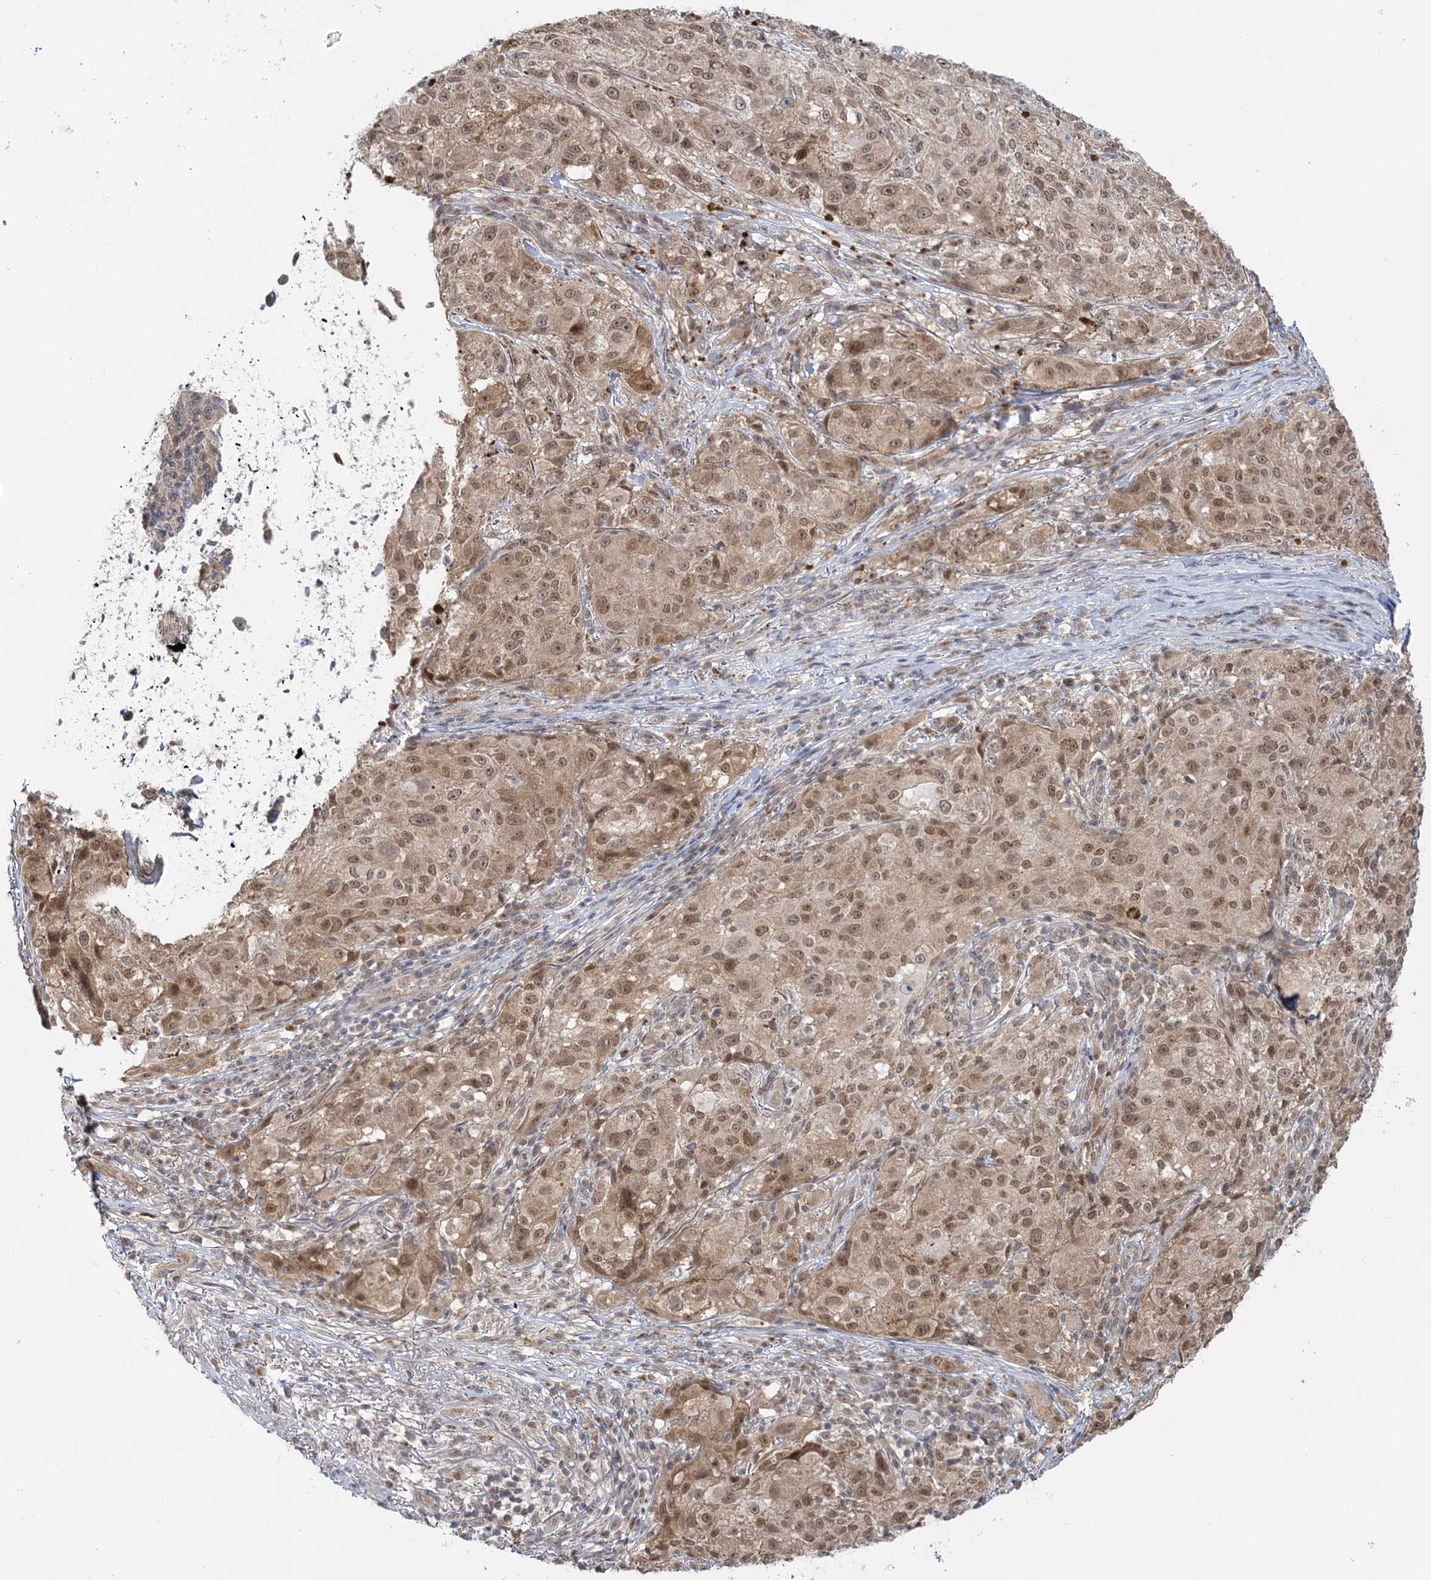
{"staining": {"intensity": "moderate", "quantity": ">75%", "location": "cytoplasmic/membranous,nuclear"}, "tissue": "melanoma", "cell_type": "Tumor cells", "image_type": "cancer", "snomed": [{"axis": "morphology", "description": "Necrosis, NOS"}, {"axis": "morphology", "description": "Malignant melanoma, NOS"}, {"axis": "topography", "description": "Skin"}], "caption": "DAB (3,3'-diaminobenzidine) immunohistochemical staining of human melanoma displays moderate cytoplasmic/membranous and nuclear protein staining in about >75% of tumor cells.", "gene": "ZFAND6", "patient": {"sex": "female", "age": 87}}